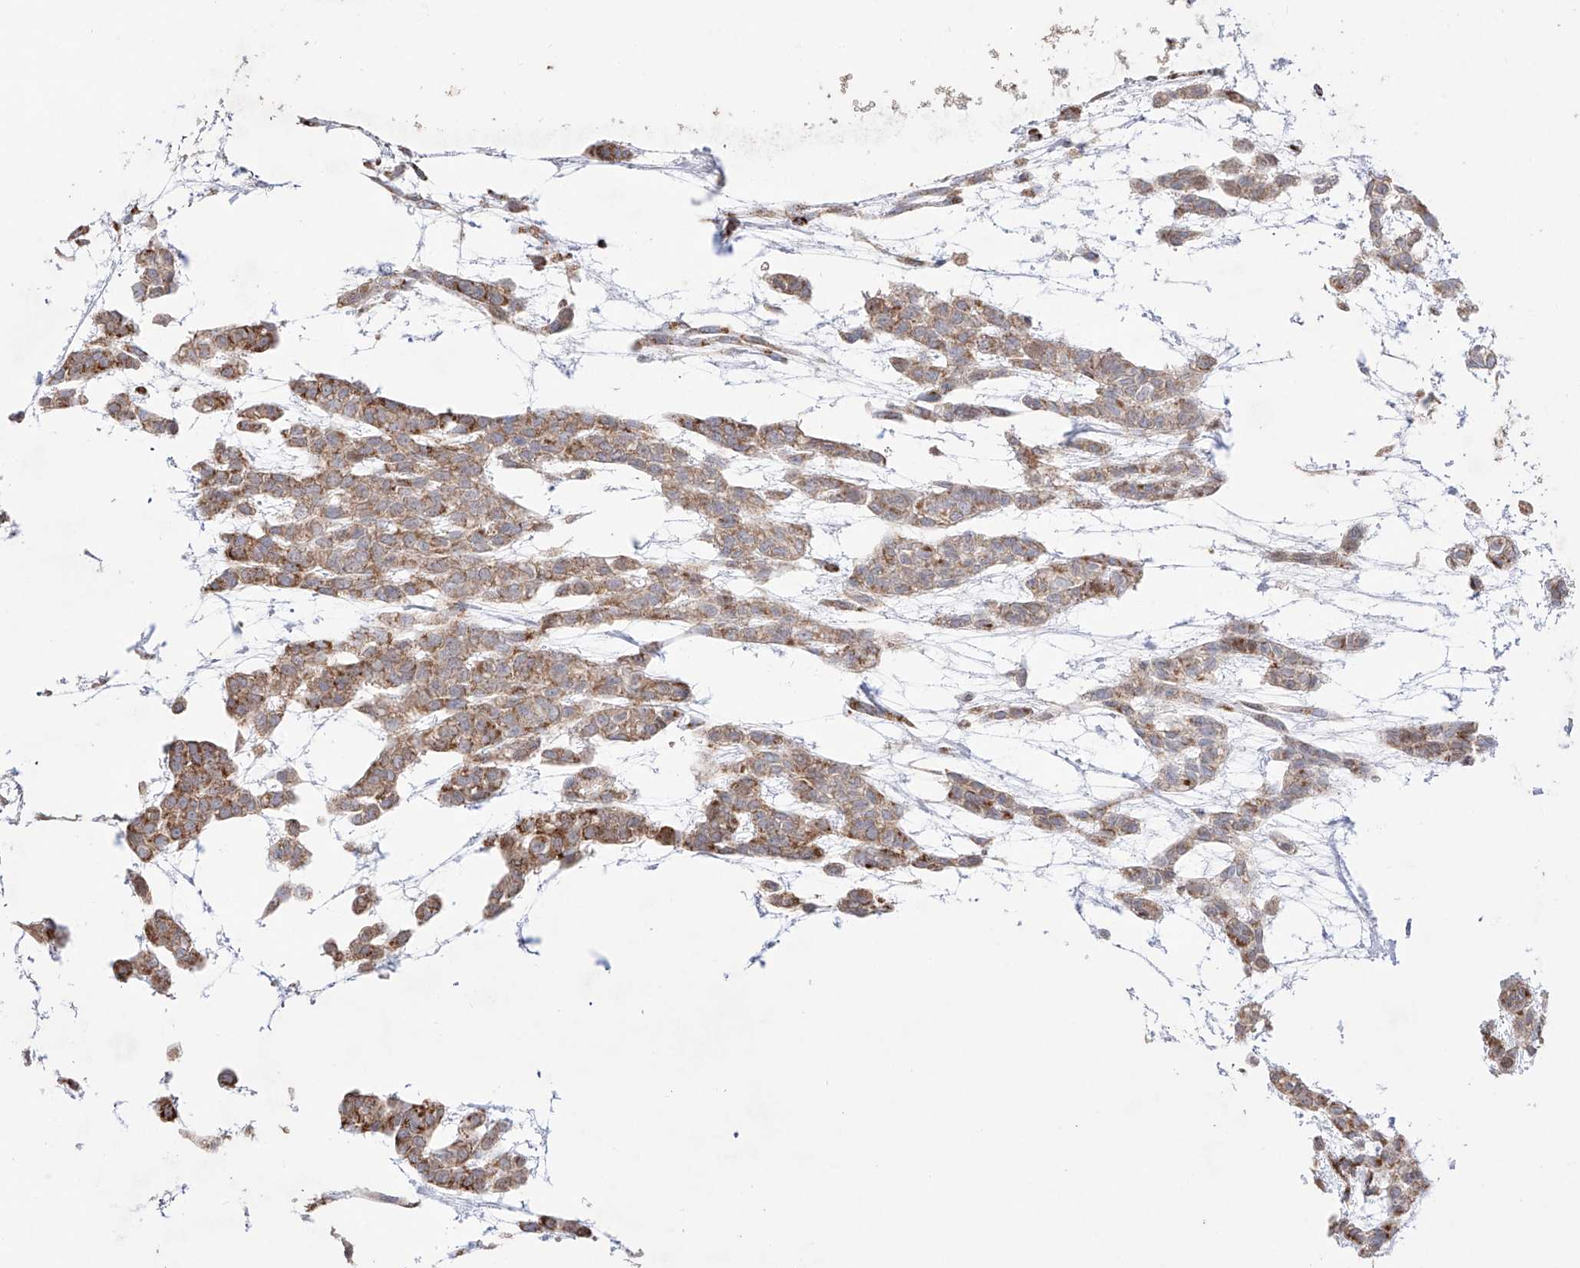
{"staining": {"intensity": "moderate", "quantity": ">75%", "location": "cytoplasmic/membranous"}, "tissue": "head and neck cancer", "cell_type": "Tumor cells", "image_type": "cancer", "snomed": [{"axis": "morphology", "description": "Adenocarcinoma, NOS"}, {"axis": "morphology", "description": "Adenoma, NOS"}, {"axis": "topography", "description": "Head-Neck"}], "caption": "Moderate cytoplasmic/membranous expression for a protein is present in about >75% of tumor cells of adenoma (head and neck) using immunohistochemistry.", "gene": "YKT6", "patient": {"sex": "female", "age": 55}}